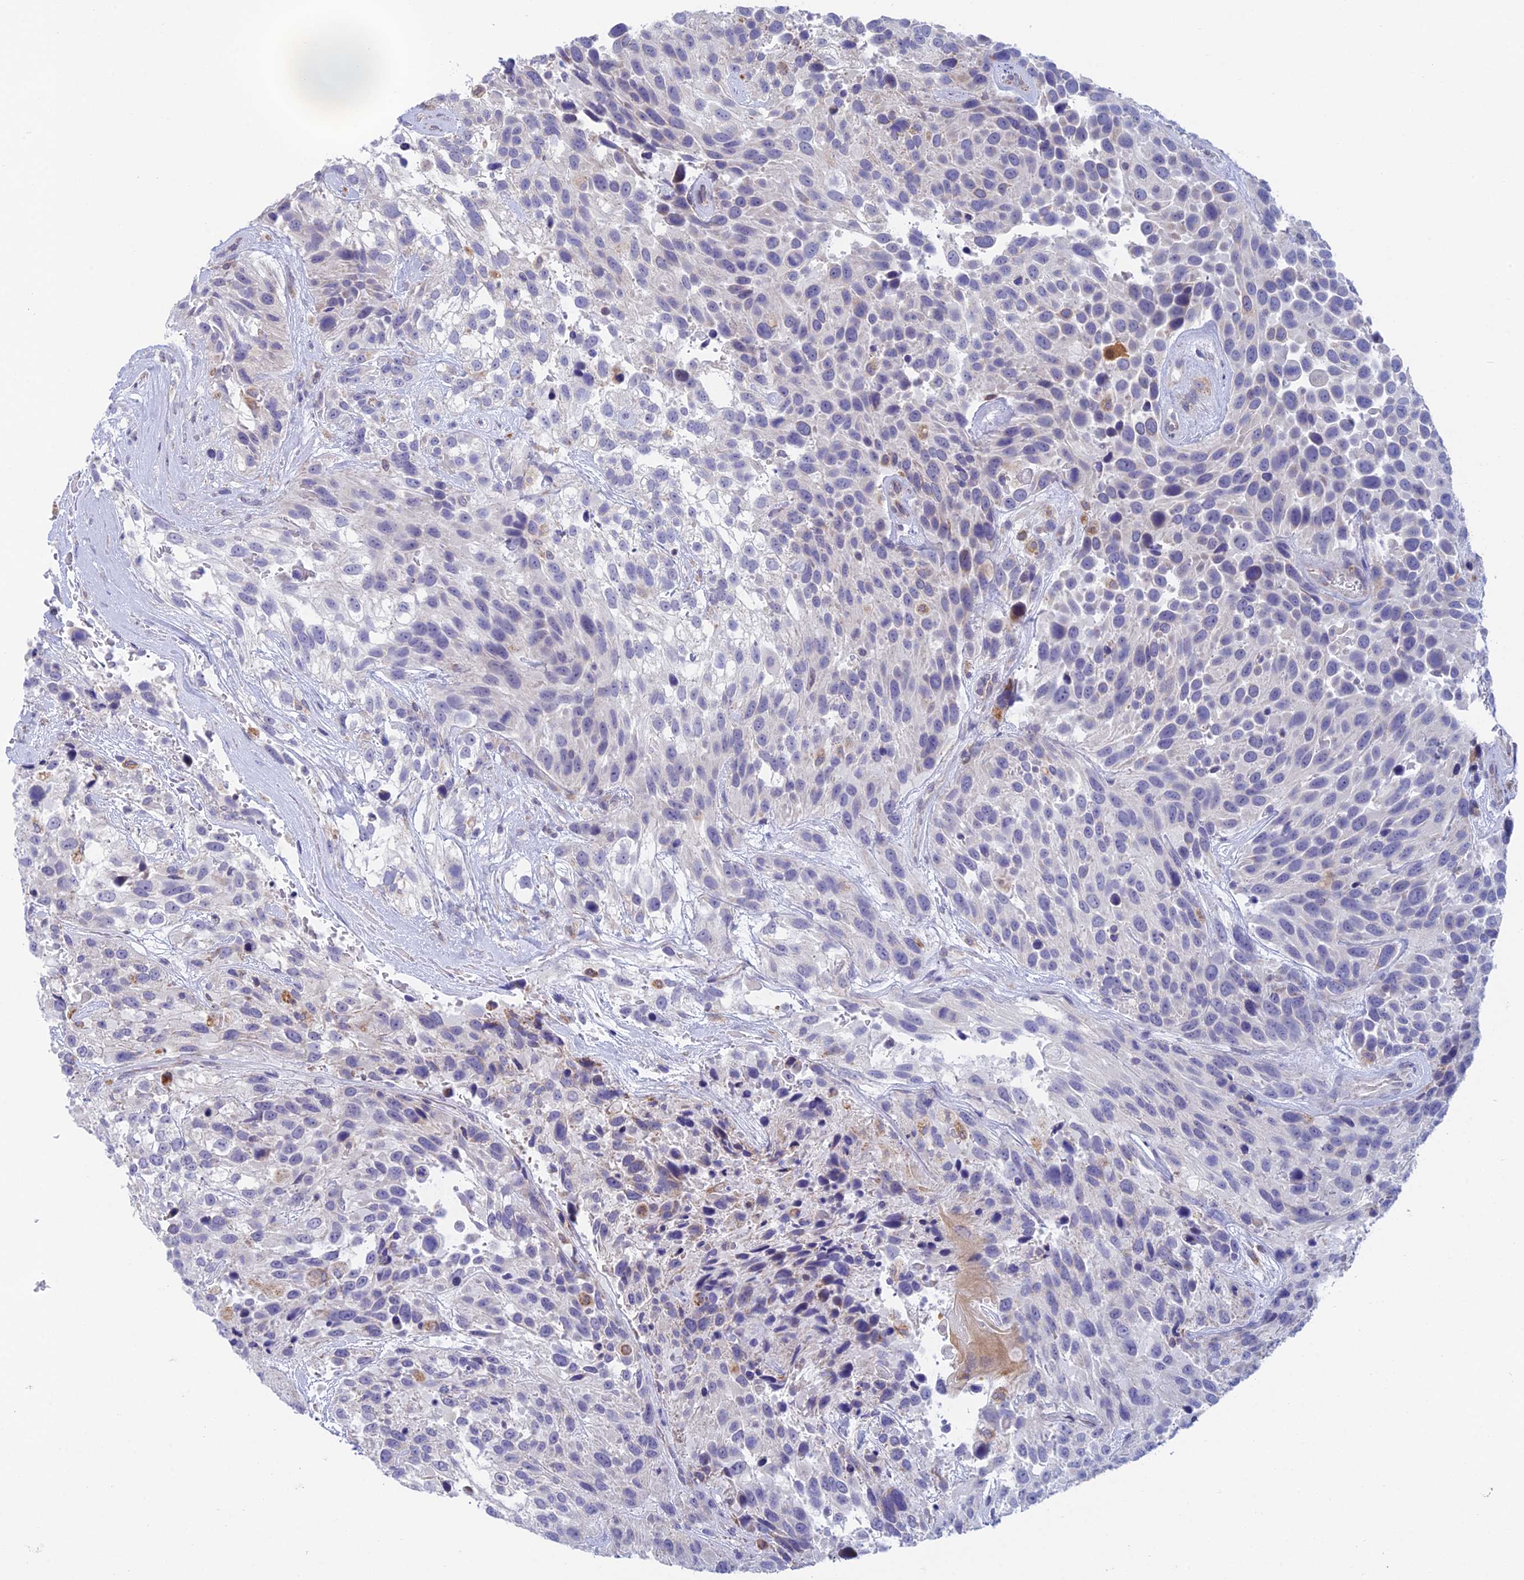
{"staining": {"intensity": "weak", "quantity": "<25%", "location": "cytoplasmic/membranous"}, "tissue": "urothelial cancer", "cell_type": "Tumor cells", "image_type": "cancer", "snomed": [{"axis": "morphology", "description": "Urothelial carcinoma, High grade"}, {"axis": "topography", "description": "Urinary bladder"}], "caption": "Photomicrograph shows no significant protein staining in tumor cells of high-grade urothelial carcinoma.", "gene": "REXO5", "patient": {"sex": "female", "age": 70}}